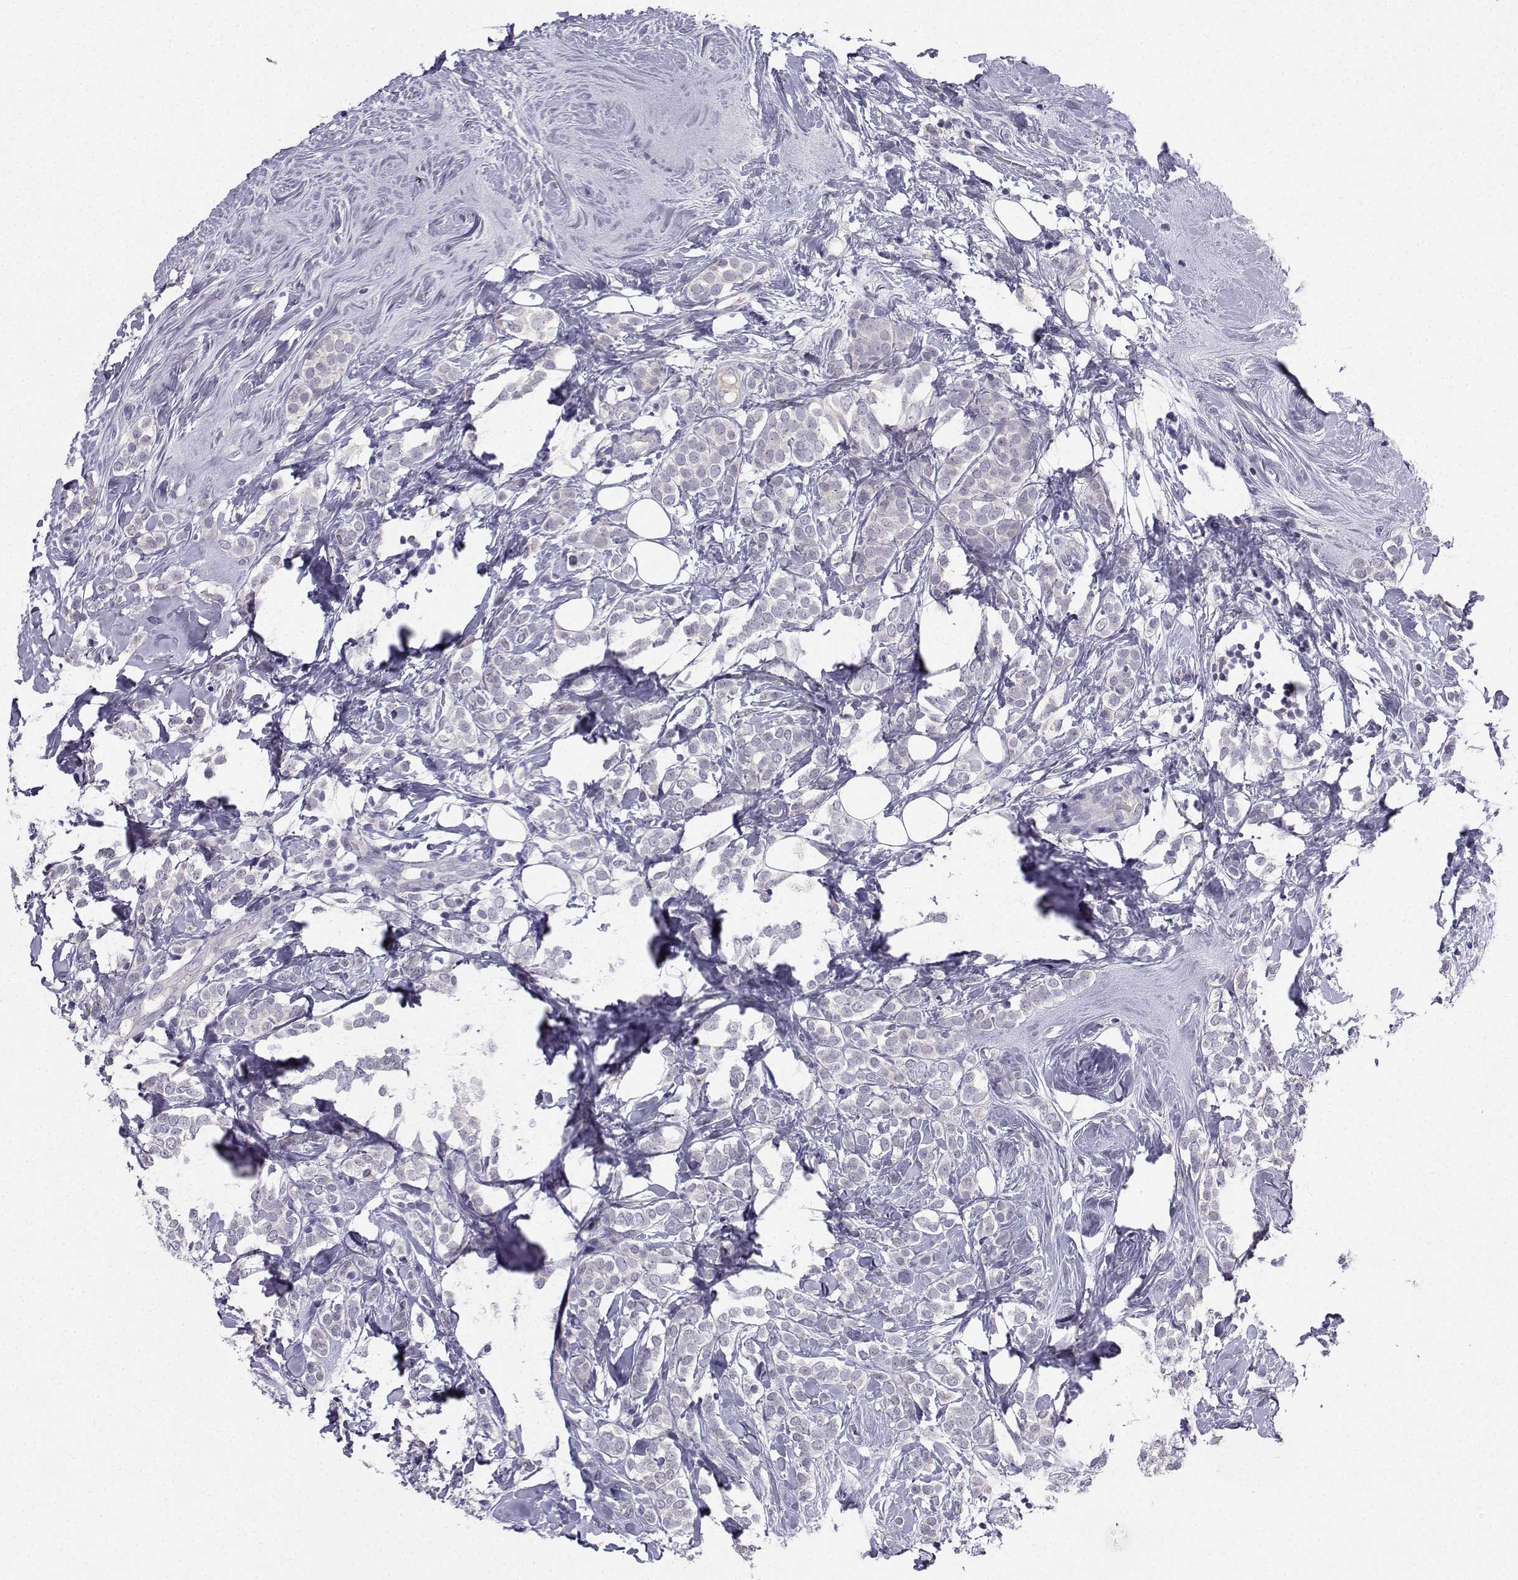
{"staining": {"intensity": "negative", "quantity": "none", "location": "none"}, "tissue": "breast cancer", "cell_type": "Tumor cells", "image_type": "cancer", "snomed": [{"axis": "morphology", "description": "Lobular carcinoma"}, {"axis": "topography", "description": "Breast"}], "caption": "Immunohistochemistry of human breast cancer (lobular carcinoma) reveals no staining in tumor cells.", "gene": "CALY", "patient": {"sex": "female", "age": 49}}